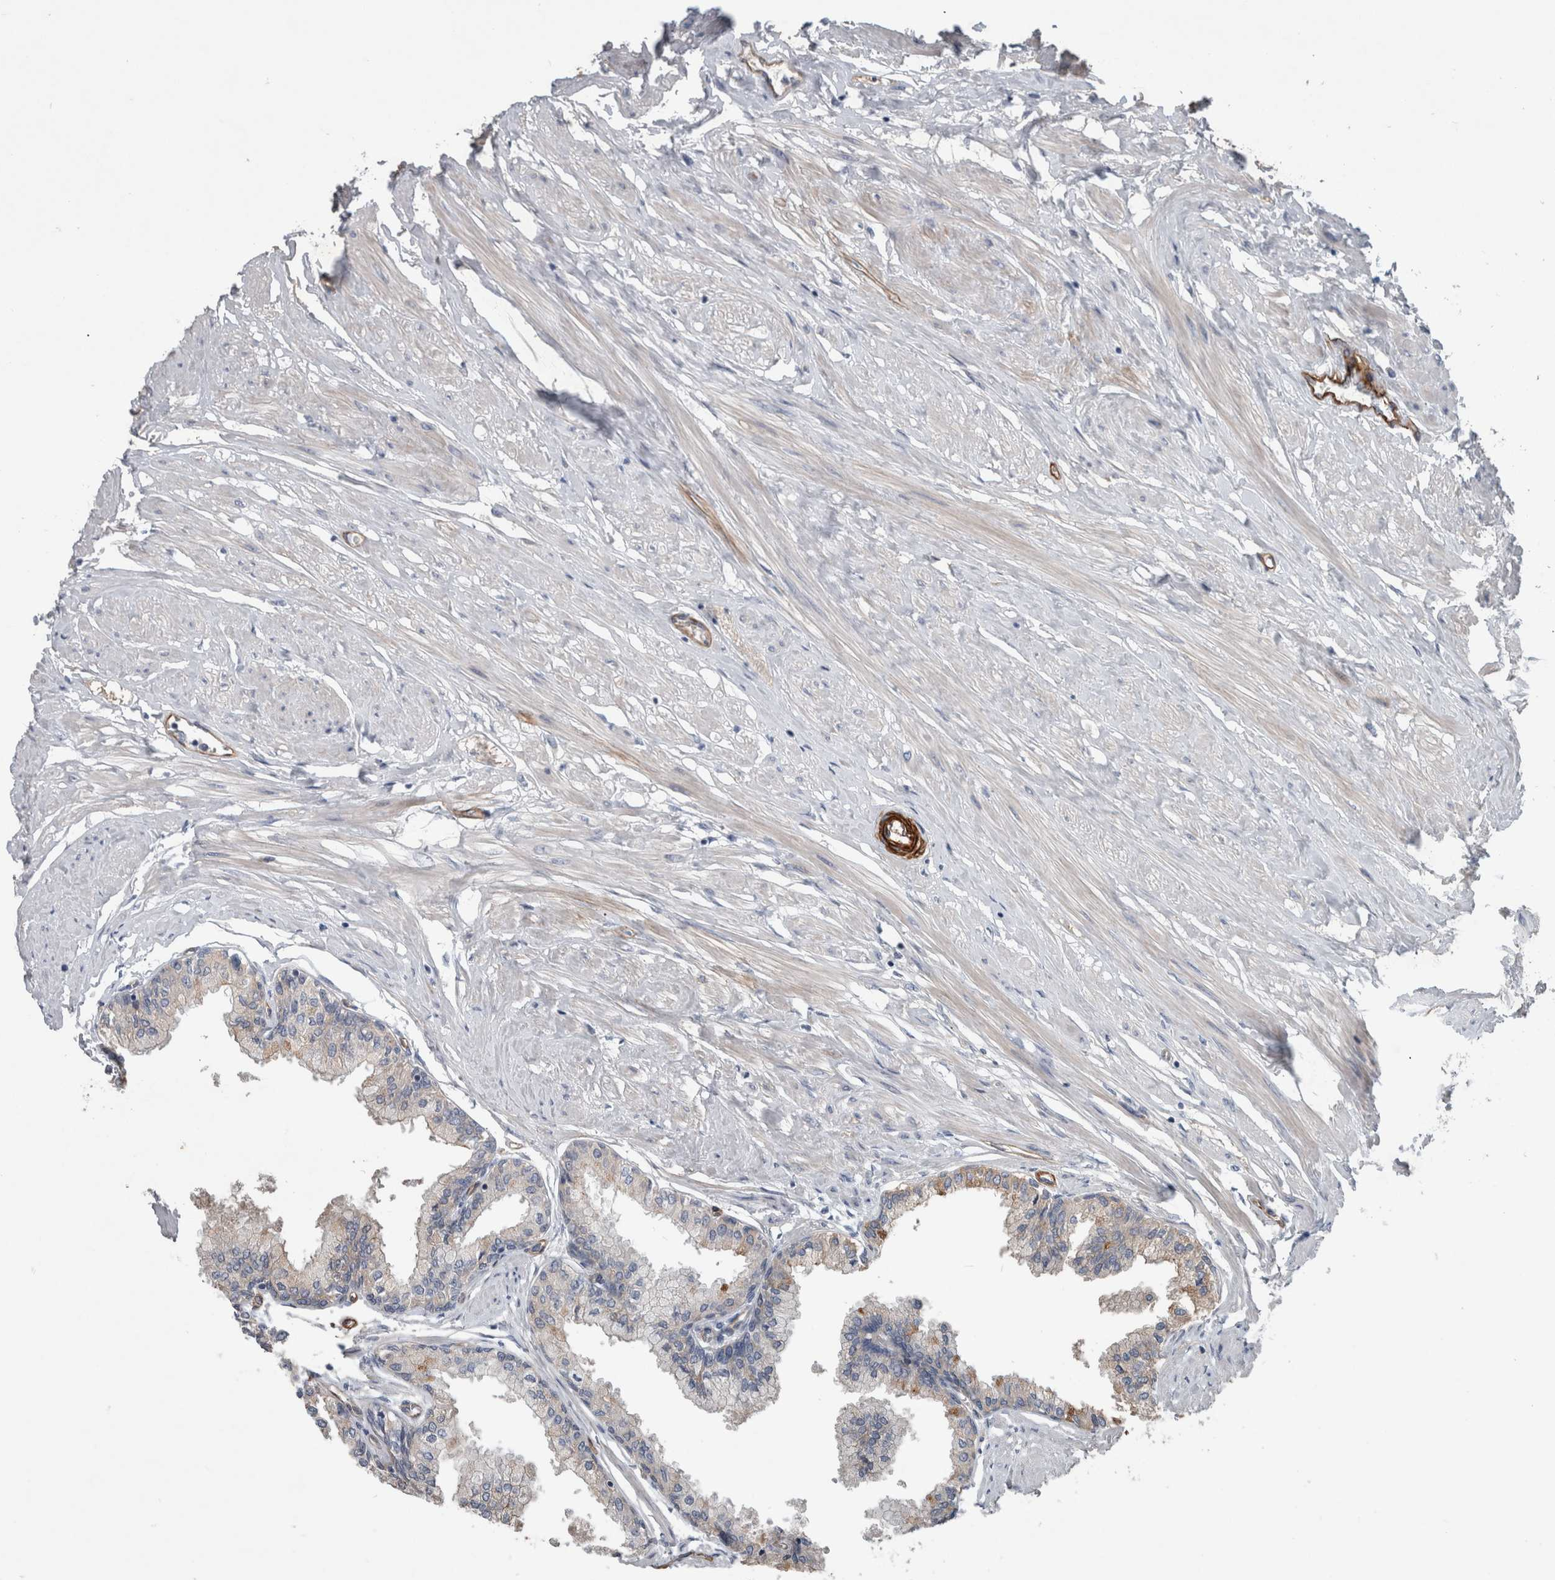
{"staining": {"intensity": "weak", "quantity": "<25%", "location": "cytoplasmic/membranous"}, "tissue": "seminal vesicle", "cell_type": "Glandular cells", "image_type": "normal", "snomed": [{"axis": "morphology", "description": "Normal tissue, NOS"}, {"axis": "topography", "description": "Prostate"}, {"axis": "topography", "description": "Seminal veicle"}], "caption": "This is an IHC micrograph of unremarkable seminal vesicle. There is no staining in glandular cells.", "gene": "BCAM", "patient": {"sex": "male", "age": 60}}